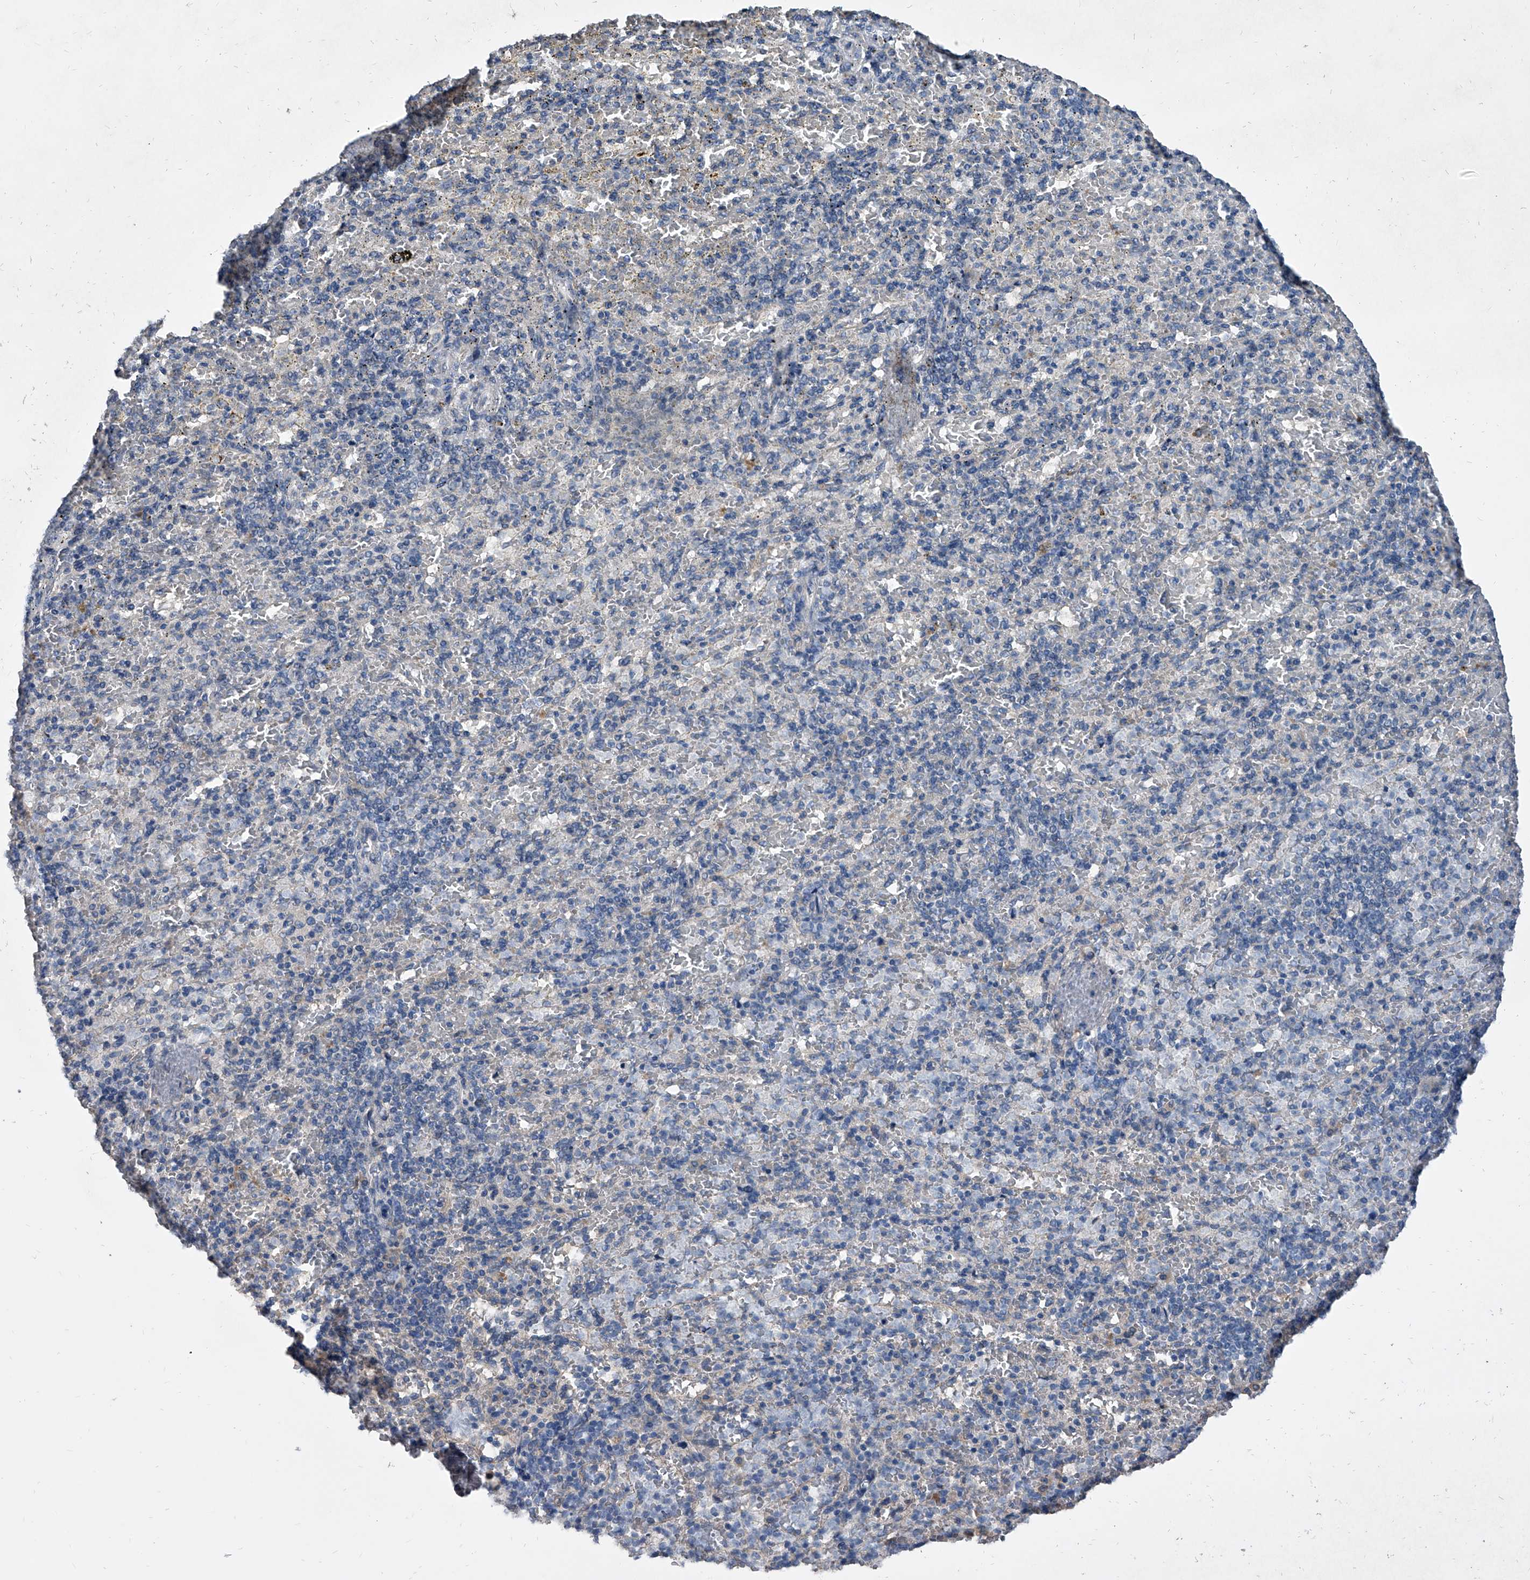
{"staining": {"intensity": "negative", "quantity": "none", "location": "none"}, "tissue": "spleen", "cell_type": "Cells in red pulp", "image_type": "normal", "snomed": [{"axis": "morphology", "description": "Normal tissue, NOS"}, {"axis": "topography", "description": "Spleen"}], "caption": "Immunohistochemistry of unremarkable human spleen displays no positivity in cells in red pulp. (Brightfield microscopy of DAB immunohistochemistry (IHC) at high magnification).", "gene": "PHACTR1", "patient": {"sex": "female", "age": 74}}